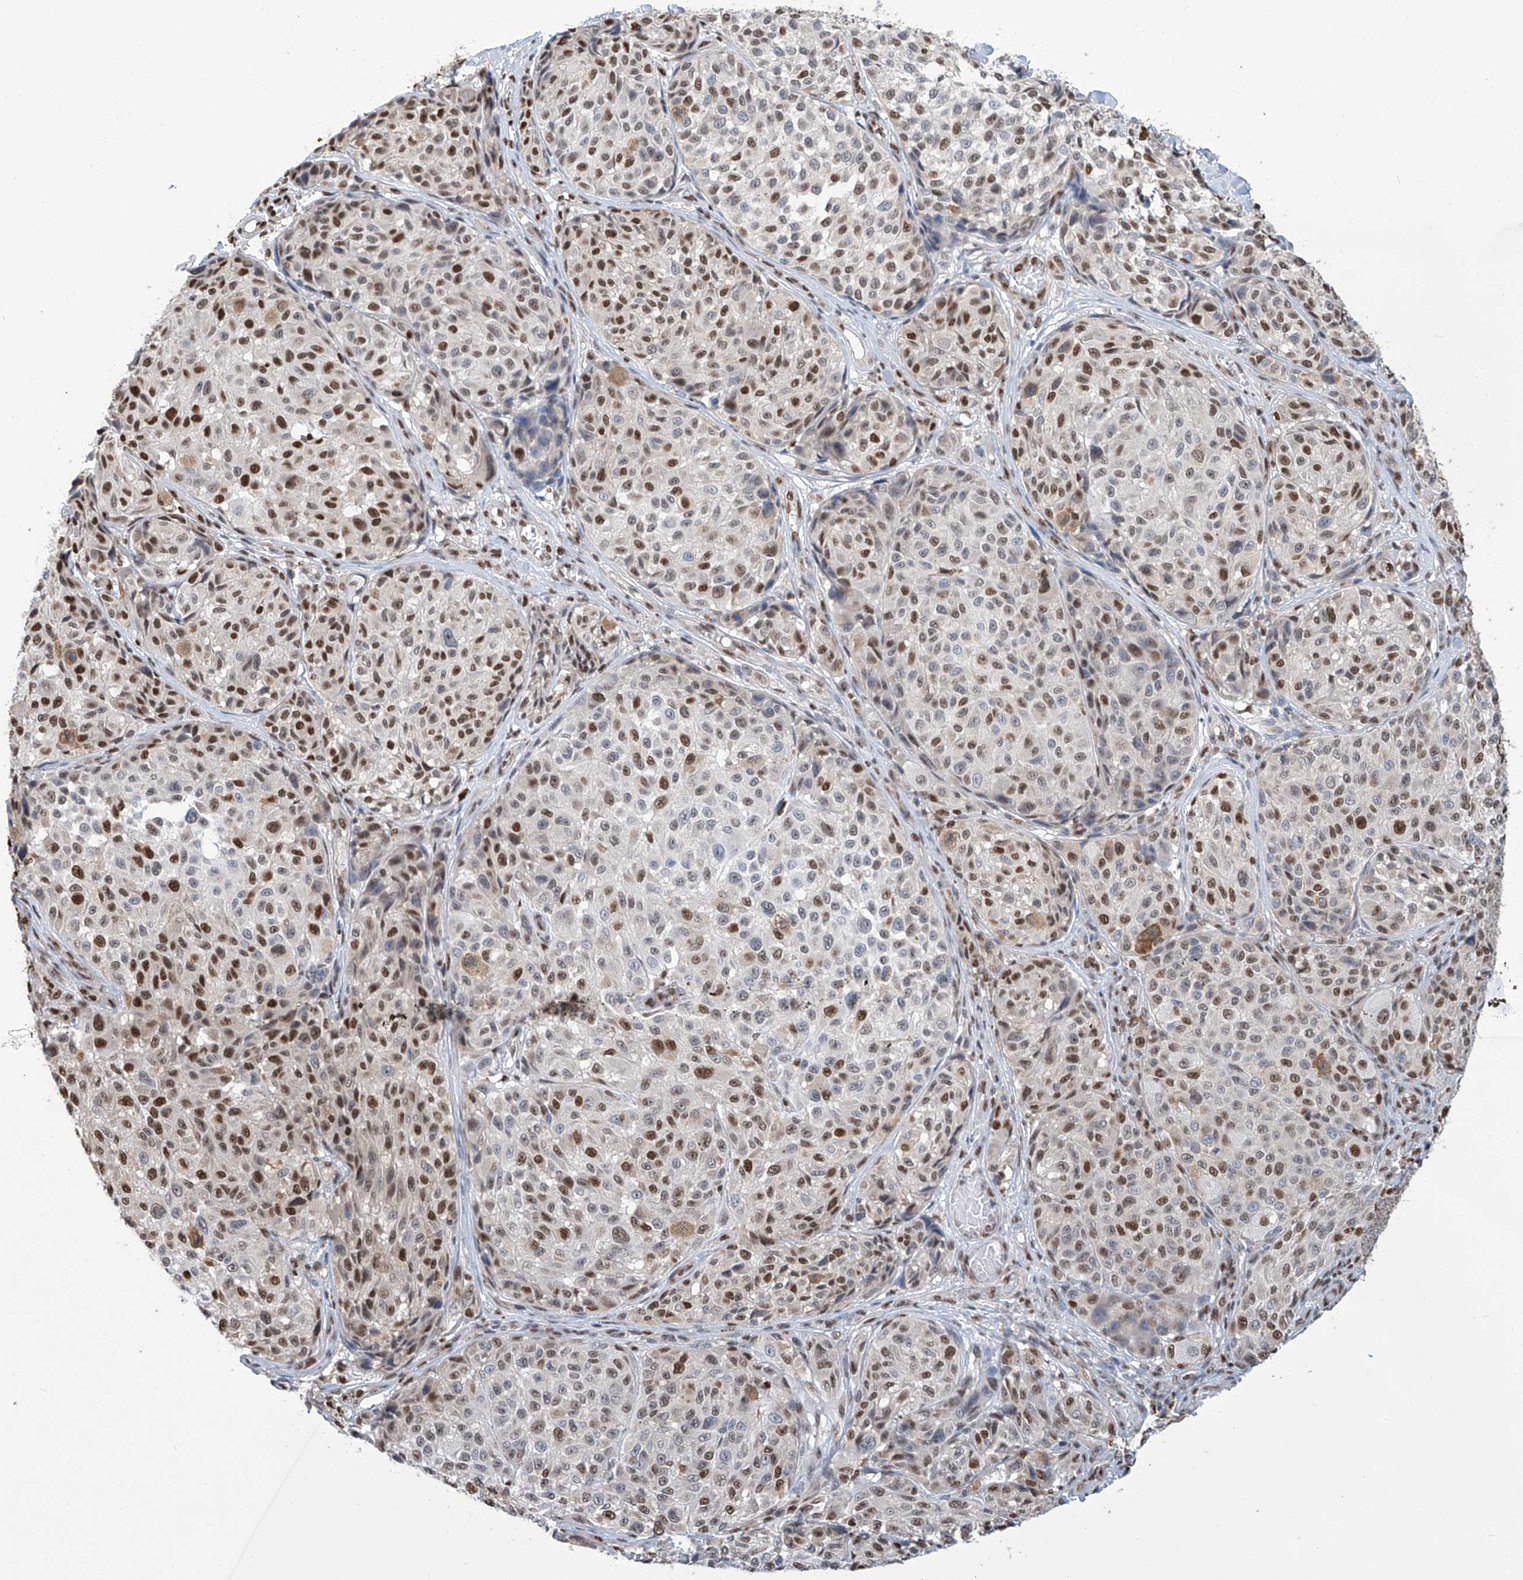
{"staining": {"intensity": "strong", "quantity": "25%-75%", "location": "nuclear"}, "tissue": "melanoma", "cell_type": "Tumor cells", "image_type": "cancer", "snomed": [{"axis": "morphology", "description": "Malignant melanoma, NOS"}, {"axis": "topography", "description": "Skin"}], "caption": "IHC micrograph of neoplastic tissue: malignant melanoma stained using immunohistochemistry shows high levels of strong protein expression localized specifically in the nuclear of tumor cells, appearing as a nuclear brown color.", "gene": "SREBF2", "patient": {"sex": "male", "age": 83}}